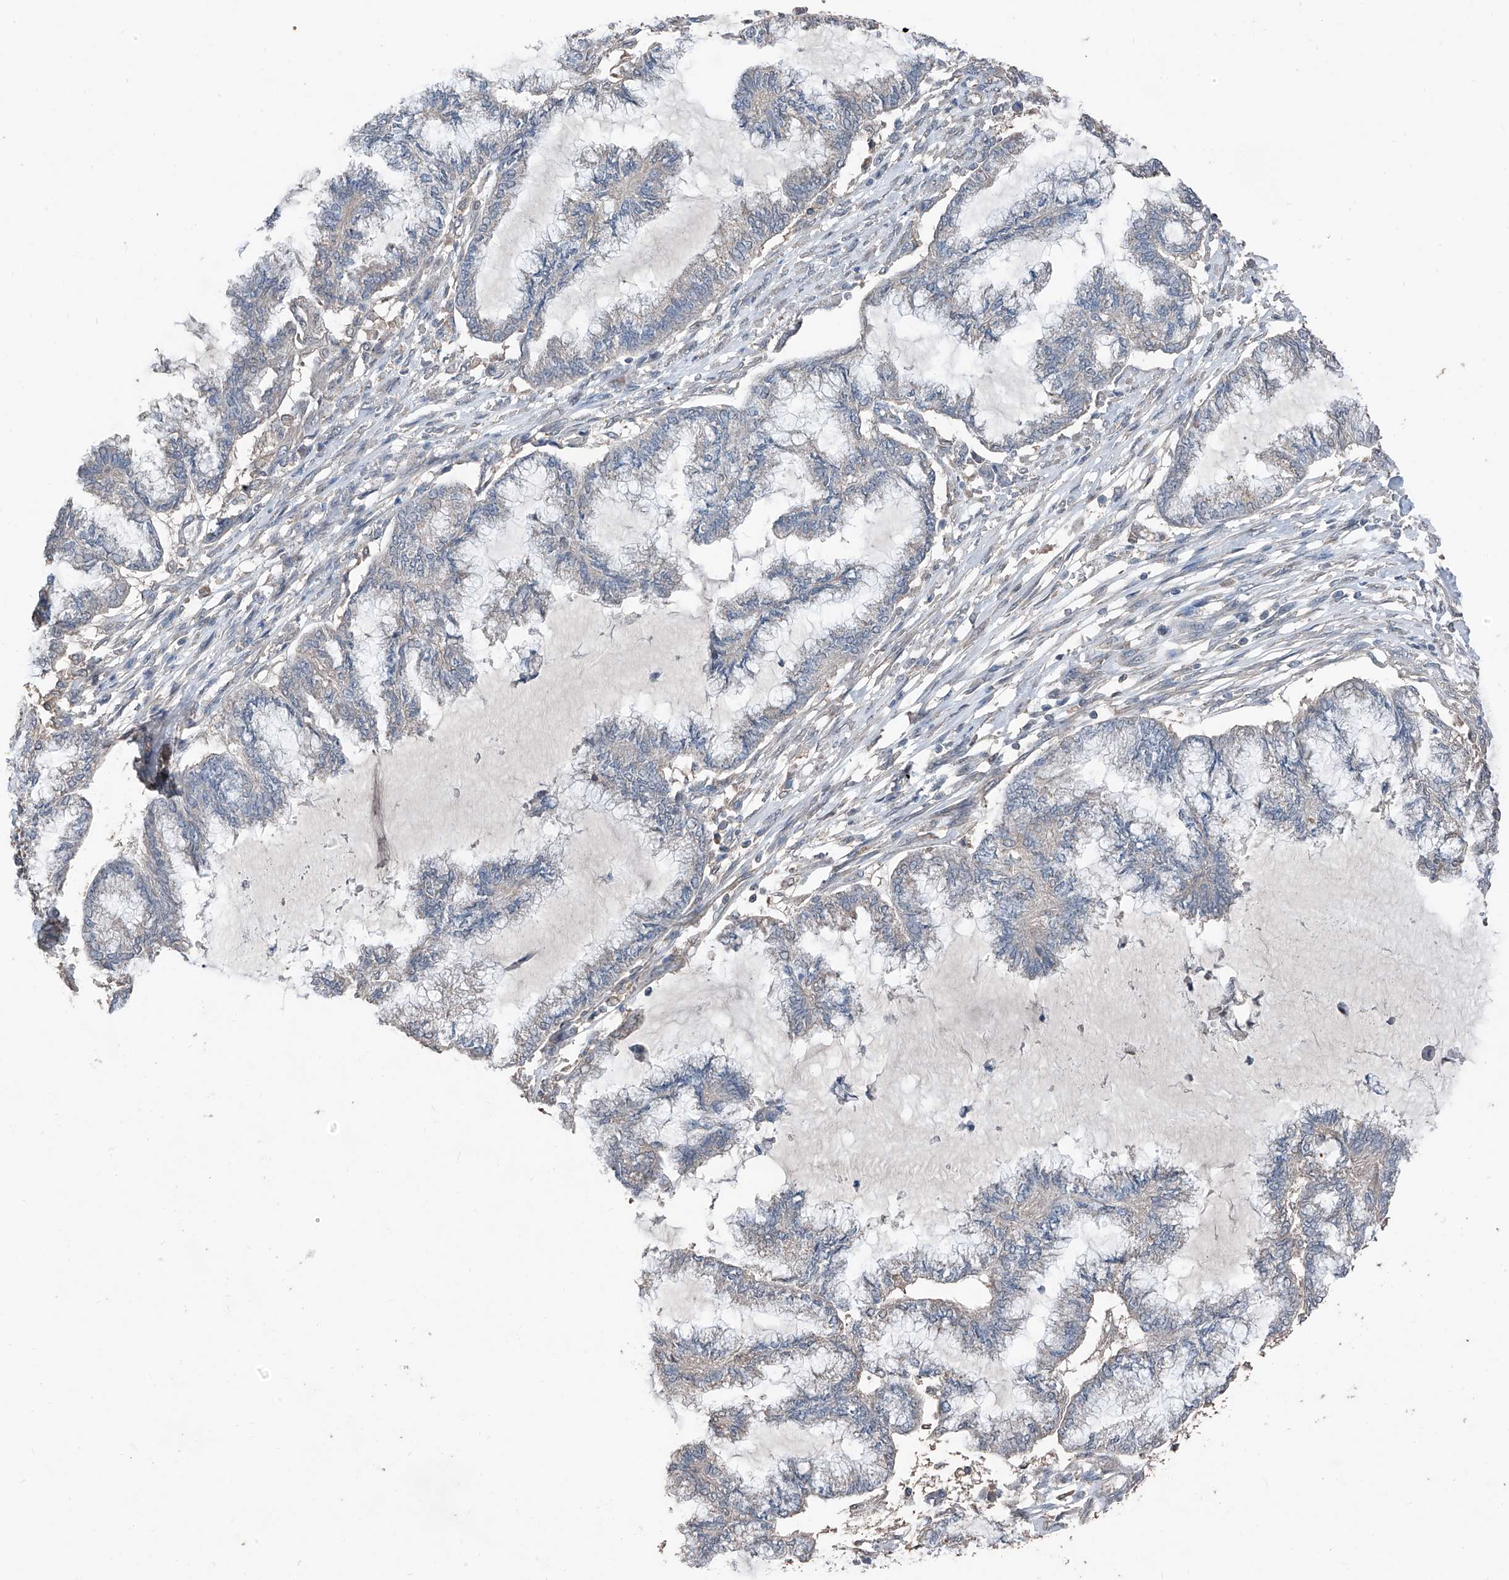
{"staining": {"intensity": "negative", "quantity": "none", "location": "none"}, "tissue": "endometrial cancer", "cell_type": "Tumor cells", "image_type": "cancer", "snomed": [{"axis": "morphology", "description": "Adenocarcinoma, NOS"}, {"axis": "topography", "description": "Endometrium"}], "caption": "The micrograph displays no staining of tumor cells in endometrial cancer. (DAB (3,3'-diaminobenzidine) IHC with hematoxylin counter stain).", "gene": "MAMLD1", "patient": {"sex": "female", "age": 86}}